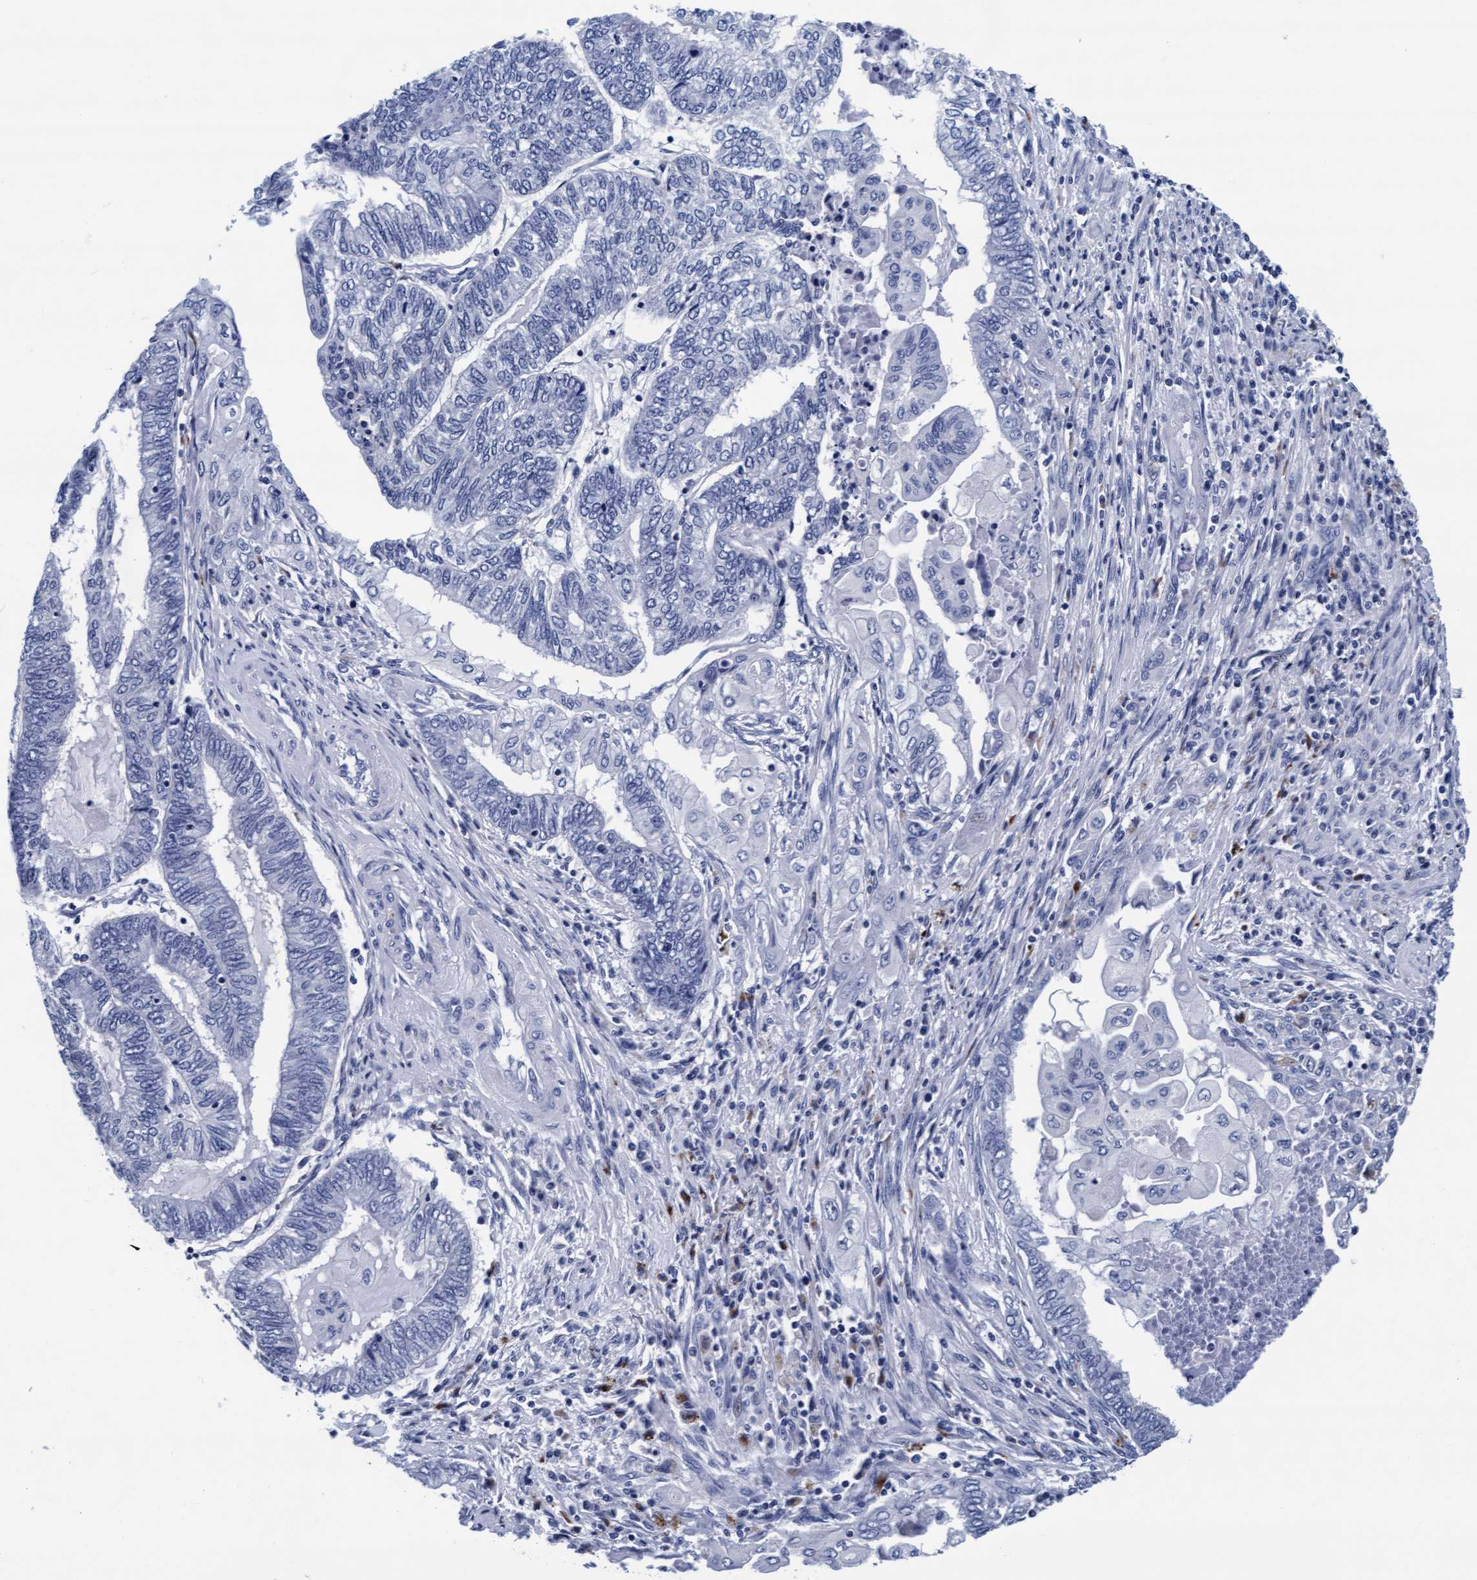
{"staining": {"intensity": "negative", "quantity": "none", "location": "none"}, "tissue": "endometrial cancer", "cell_type": "Tumor cells", "image_type": "cancer", "snomed": [{"axis": "morphology", "description": "Adenocarcinoma, NOS"}, {"axis": "topography", "description": "Uterus"}, {"axis": "topography", "description": "Endometrium"}], "caption": "Immunohistochemistry photomicrograph of neoplastic tissue: adenocarcinoma (endometrial) stained with DAB exhibits no significant protein staining in tumor cells.", "gene": "ARSG", "patient": {"sex": "female", "age": 70}}